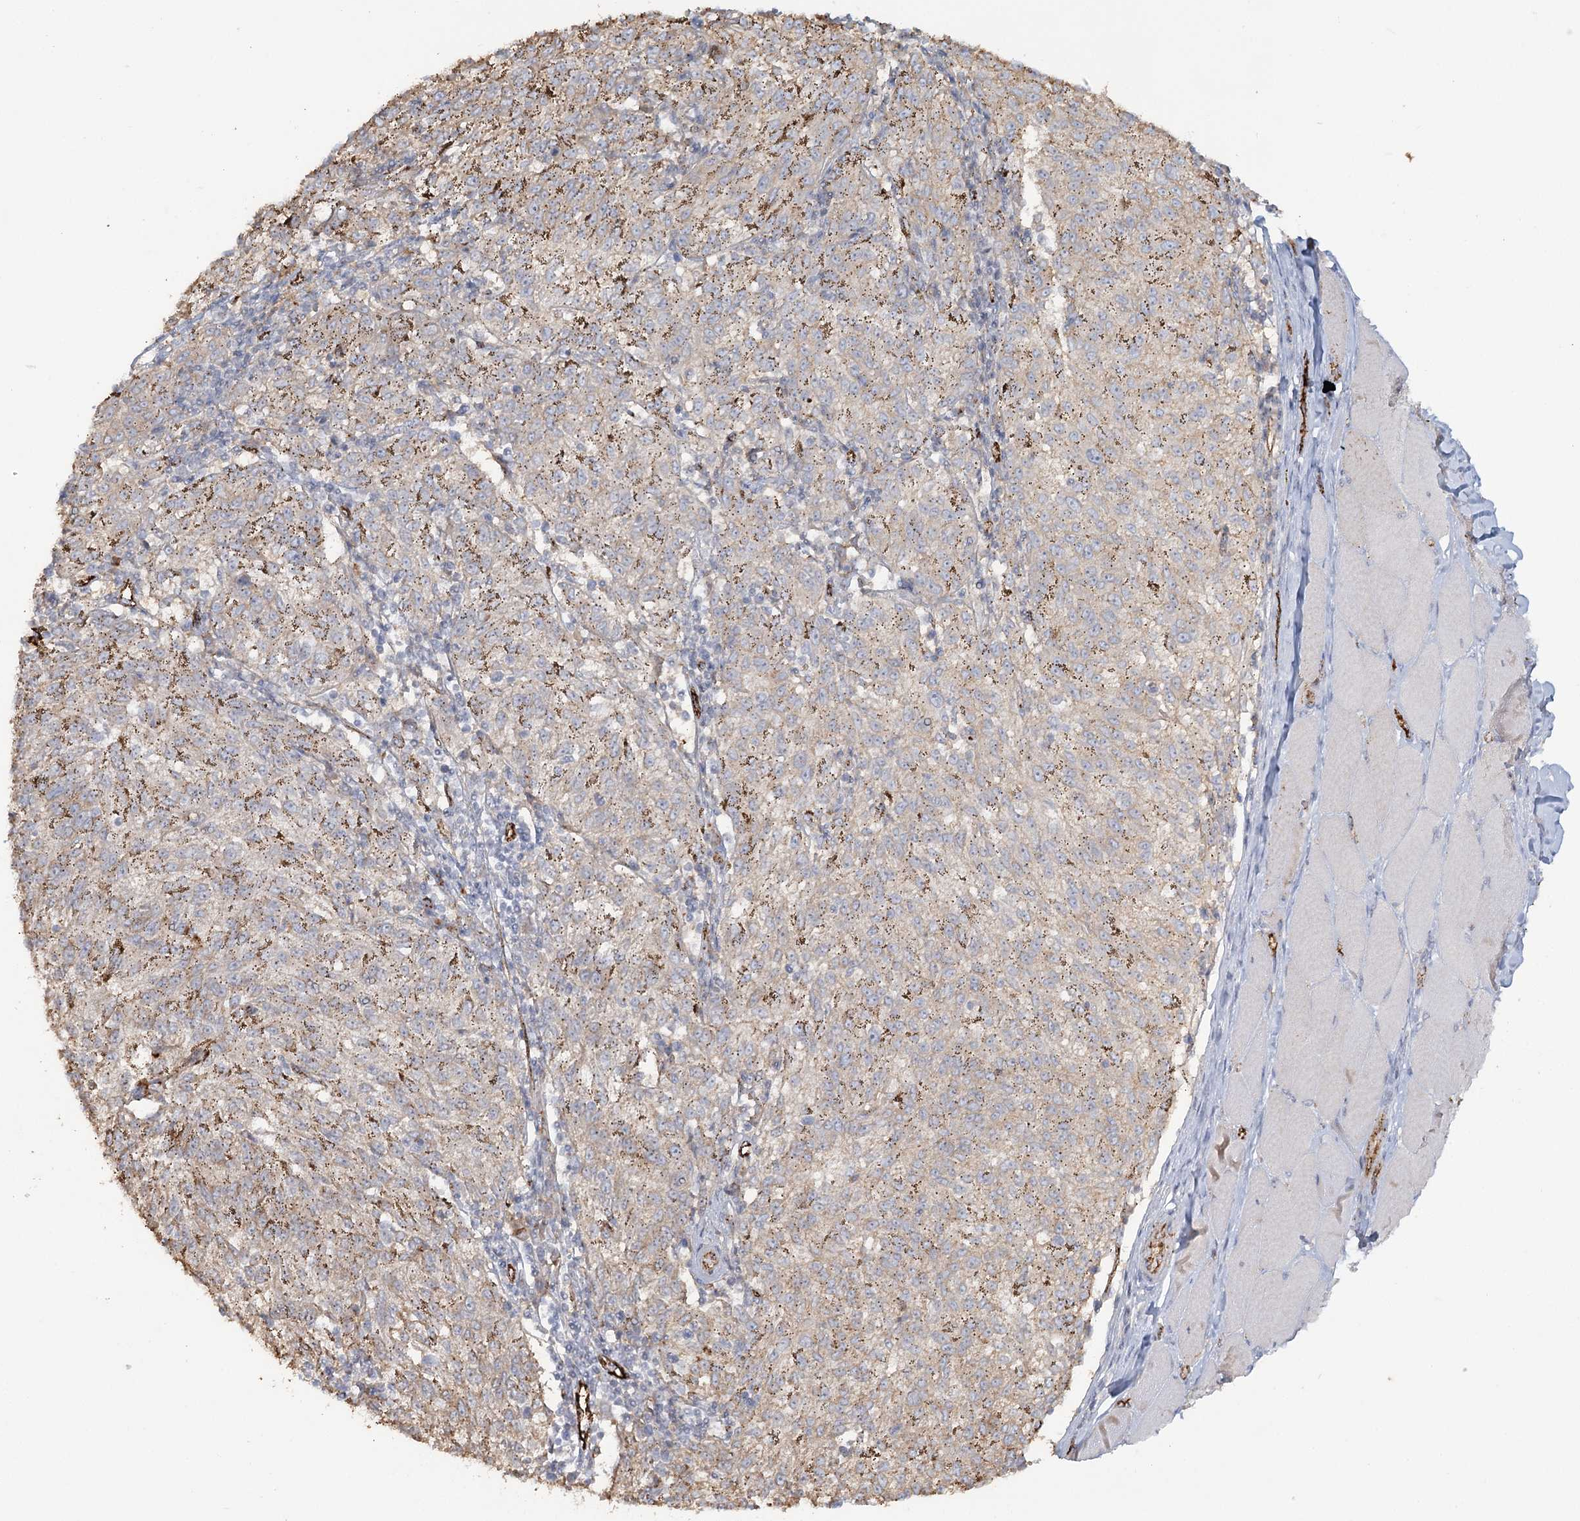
{"staining": {"intensity": "negative", "quantity": "none", "location": "none"}, "tissue": "melanoma", "cell_type": "Tumor cells", "image_type": "cancer", "snomed": [{"axis": "morphology", "description": "Malignant melanoma, NOS"}, {"axis": "topography", "description": "Skin"}], "caption": "Immunohistochemistry of malignant melanoma reveals no staining in tumor cells.", "gene": "KBTBD4", "patient": {"sex": "female", "age": 72}}